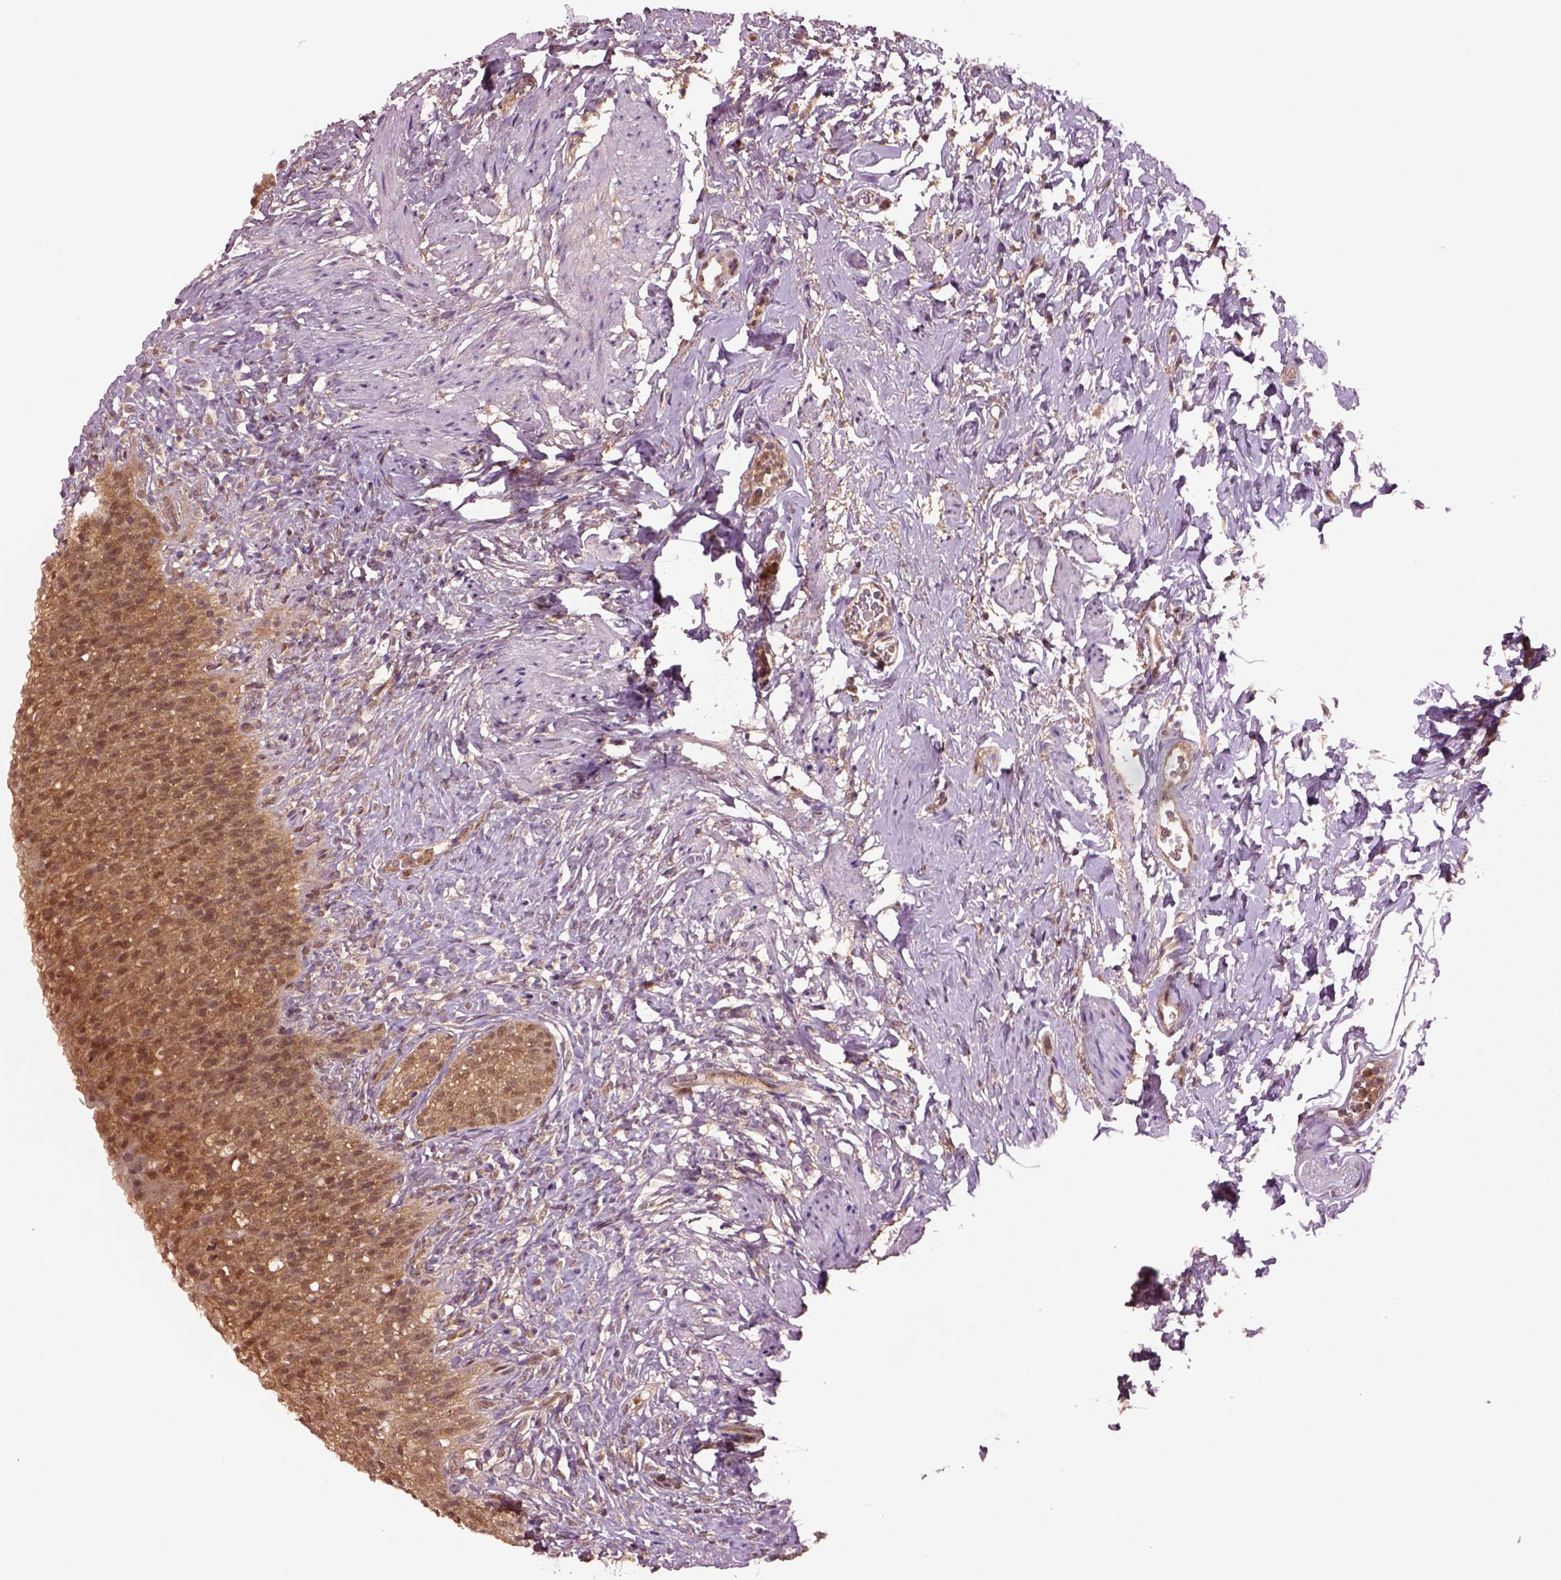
{"staining": {"intensity": "moderate", "quantity": ">75%", "location": "cytoplasmic/membranous,nuclear"}, "tissue": "urinary bladder", "cell_type": "Urothelial cells", "image_type": "normal", "snomed": [{"axis": "morphology", "description": "Normal tissue, NOS"}, {"axis": "topography", "description": "Urinary bladder"}], "caption": "Immunohistochemical staining of normal urinary bladder shows medium levels of moderate cytoplasmic/membranous,nuclear staining in about >75% of urothelial cells. Using DAB (brown) and hematoxylin (blue) stains, captured at high magnification using brightfield microscopy.", "gene": "MDP1", "patient": {"sex": "male", "age": 76}}